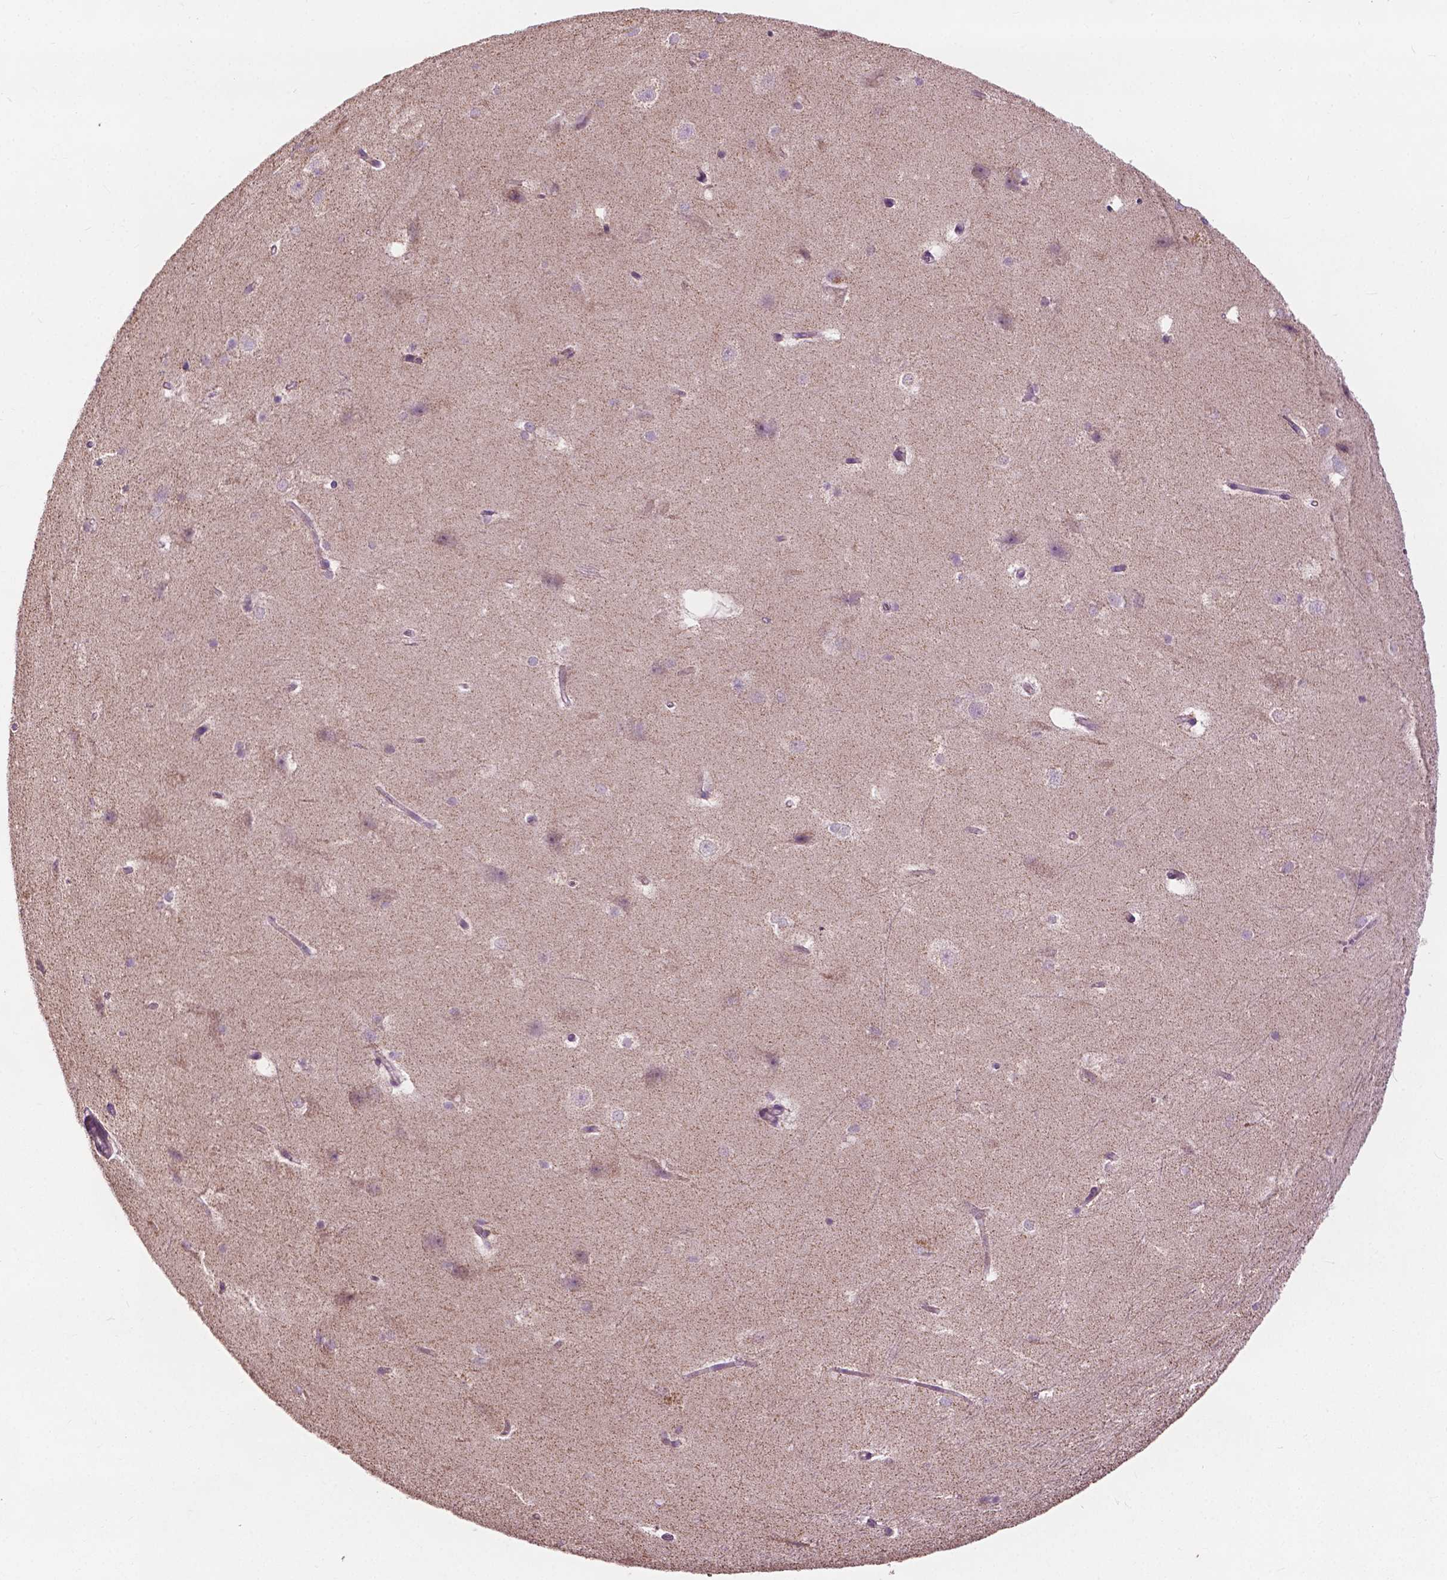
{"staining": {"intensity": "weak", "quantity": "<25%", "location": "cytoplasmic/membranous"}, "tissue": "hippocampus", "cell_type": "Glial cells", "image_type": "normal", "snomed": [{"axis": "morphology", "description": "Normal tissue, NOS"}, {"axis": "topography", "description": "Cerebral cortex"}, {"axis": "topography", "description": "Hippocampus"}], "caption": "IHC histopathology image of normal hippocampus: hippocampus stained with DAB exhibits no significant protein positivity in glial cells.", "gene": "NDUFS1", "patient": {"sex": "female", "age": 19}}